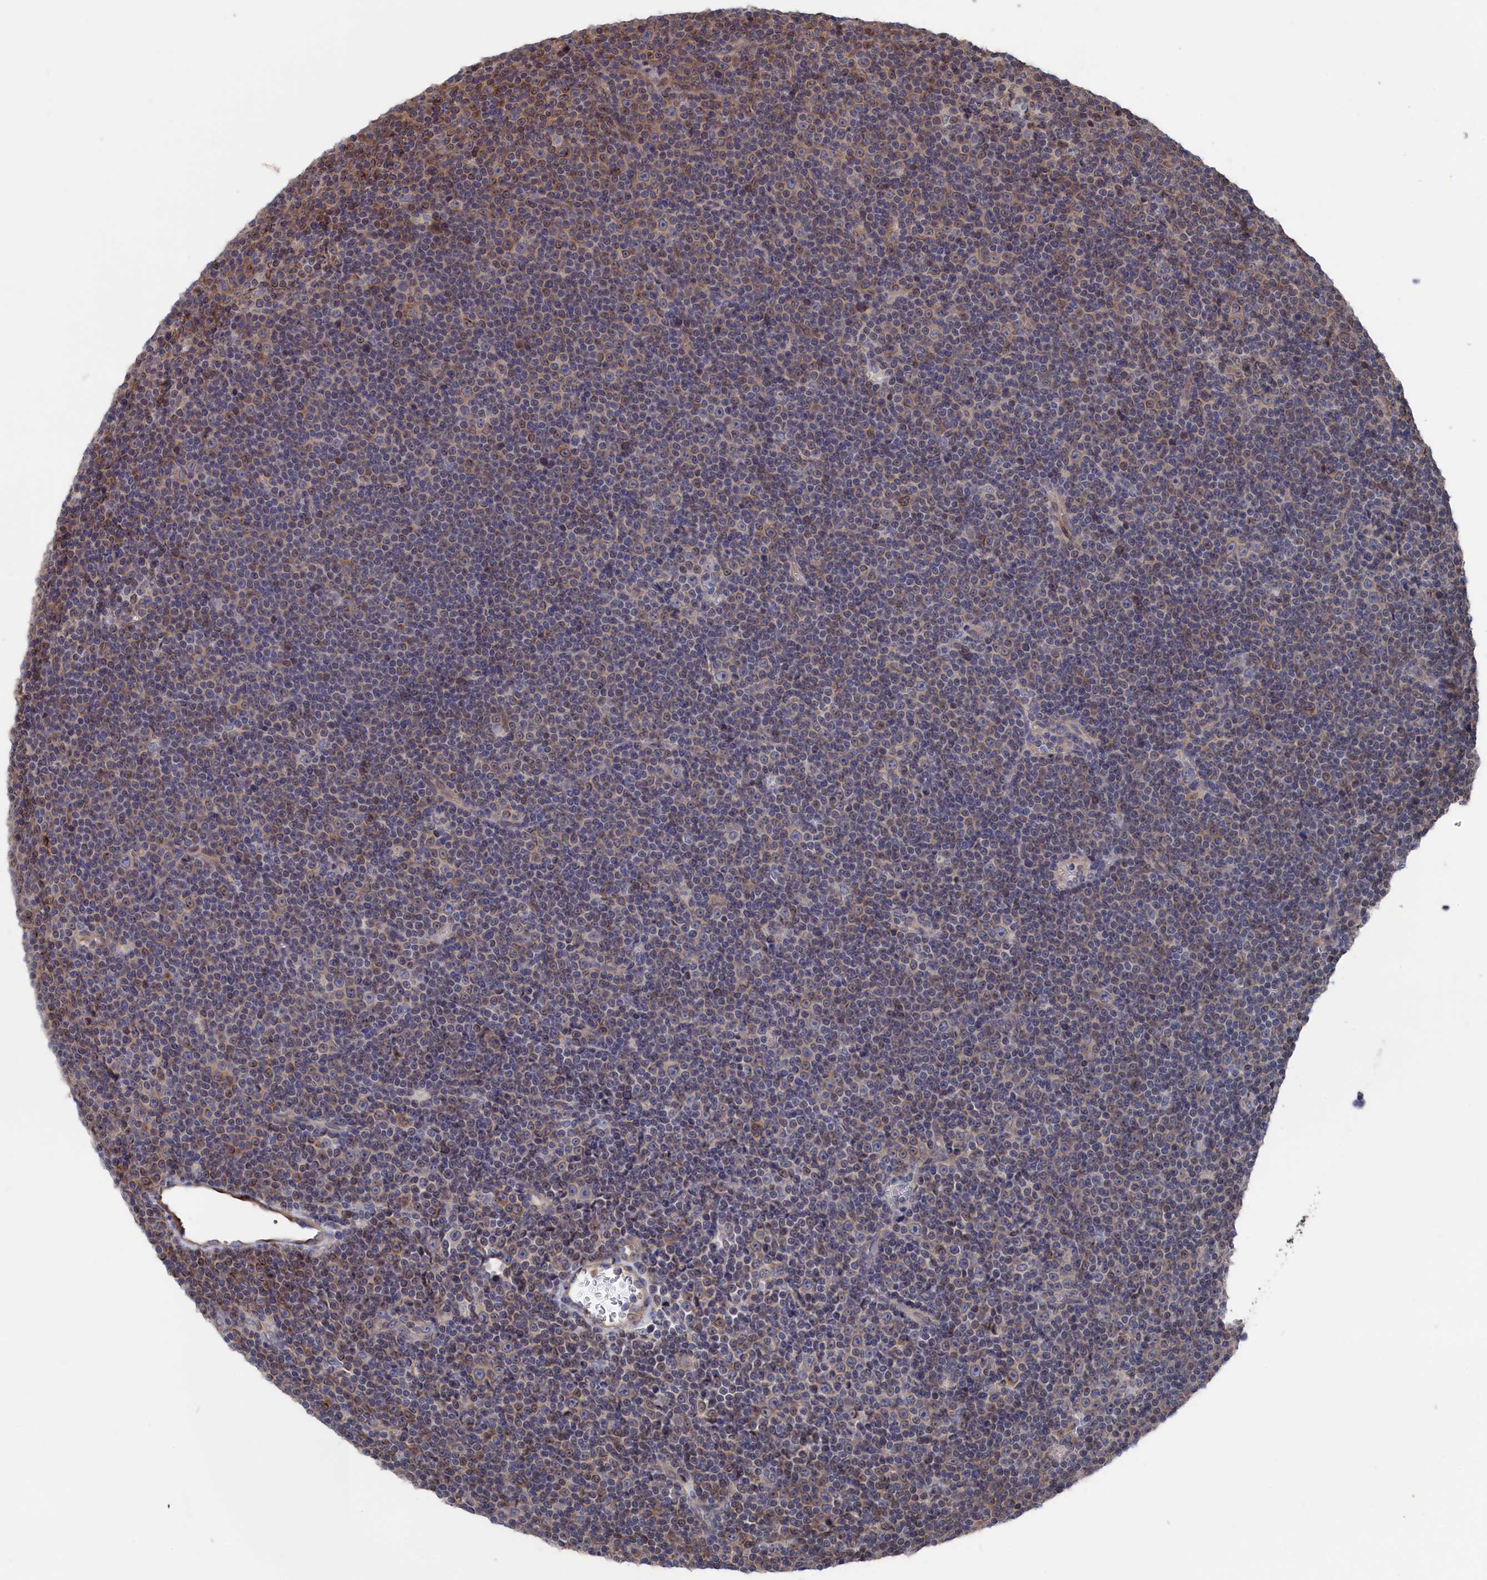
{"staining": {"intensity": "weak", "quantity": "<25%", "location": "cytoplasmic/membranous"}, "tissue": "lymphoma", "cell_type": "Tumor cells", "image_type": "cancer", "snomed": [{"axis": "morphology", "description": "Malignant lymphoma, non-Hodgkin's type, Low grade"}, {"axis": "topography", "description": "Lymph node"}], "caption": "A photomicrograph of human lymphoma is negative for staining in tumor cells.", "gene": "NUTF2", "patient": {"sex": "female", "age": 67}}